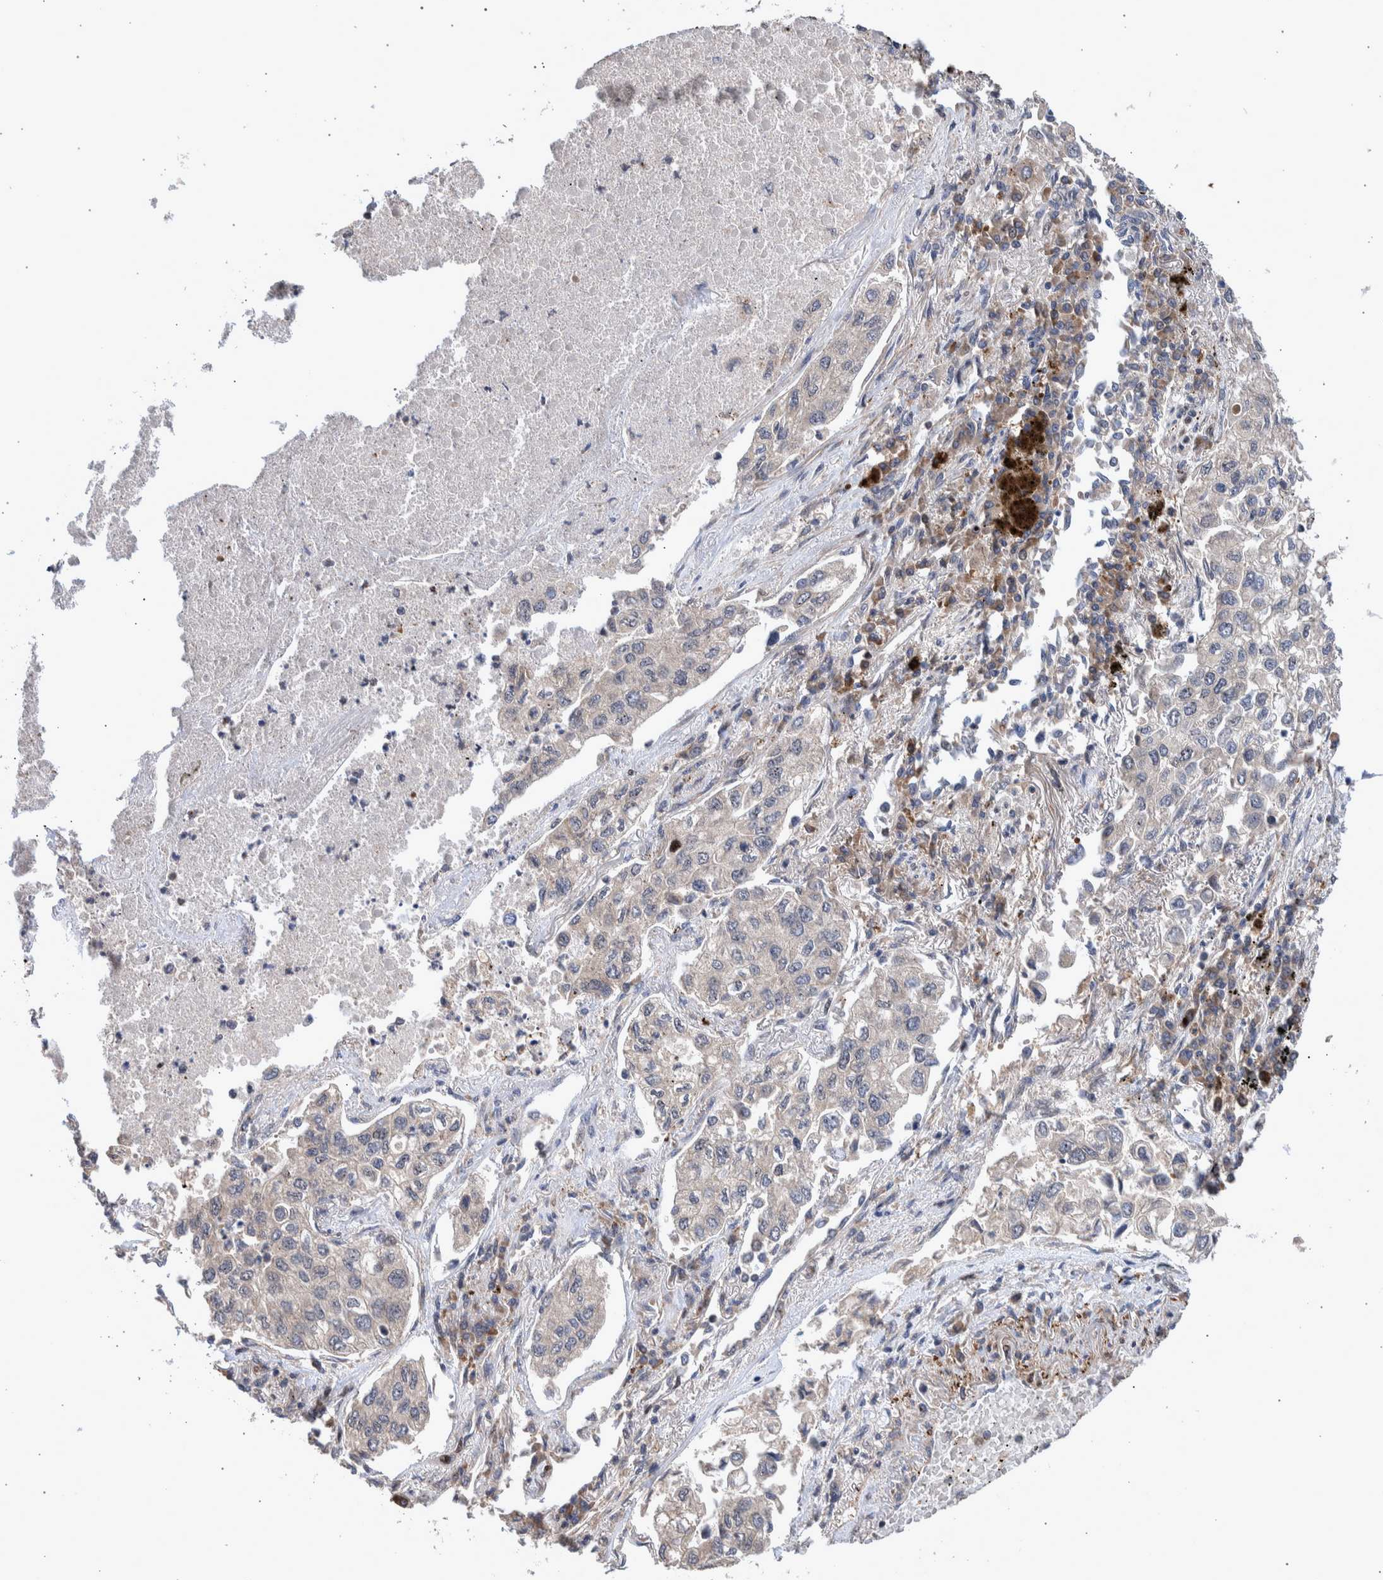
{"staining": {"intensity": "negative", "quantity": "none", "location": "none"}, "tissue": "lung cancer", "cell_type": "Tumor cells", "image_type": "cancer", "snomed": [{"axis": "morphology", "description": "Inflammation, NOS"}, {"axis": "morphology", "description": "Adenocarcinoma, NOS"}, {"axis": "topography", "description": "Lung"}], "caption": "IHC micrograph of adenocarcinoma (lung) stained for a protein (brown), which demonstrates no expression in tumor cells.", "gene": "SHISA6", "patient": {"sex": "male", "age": 63}}